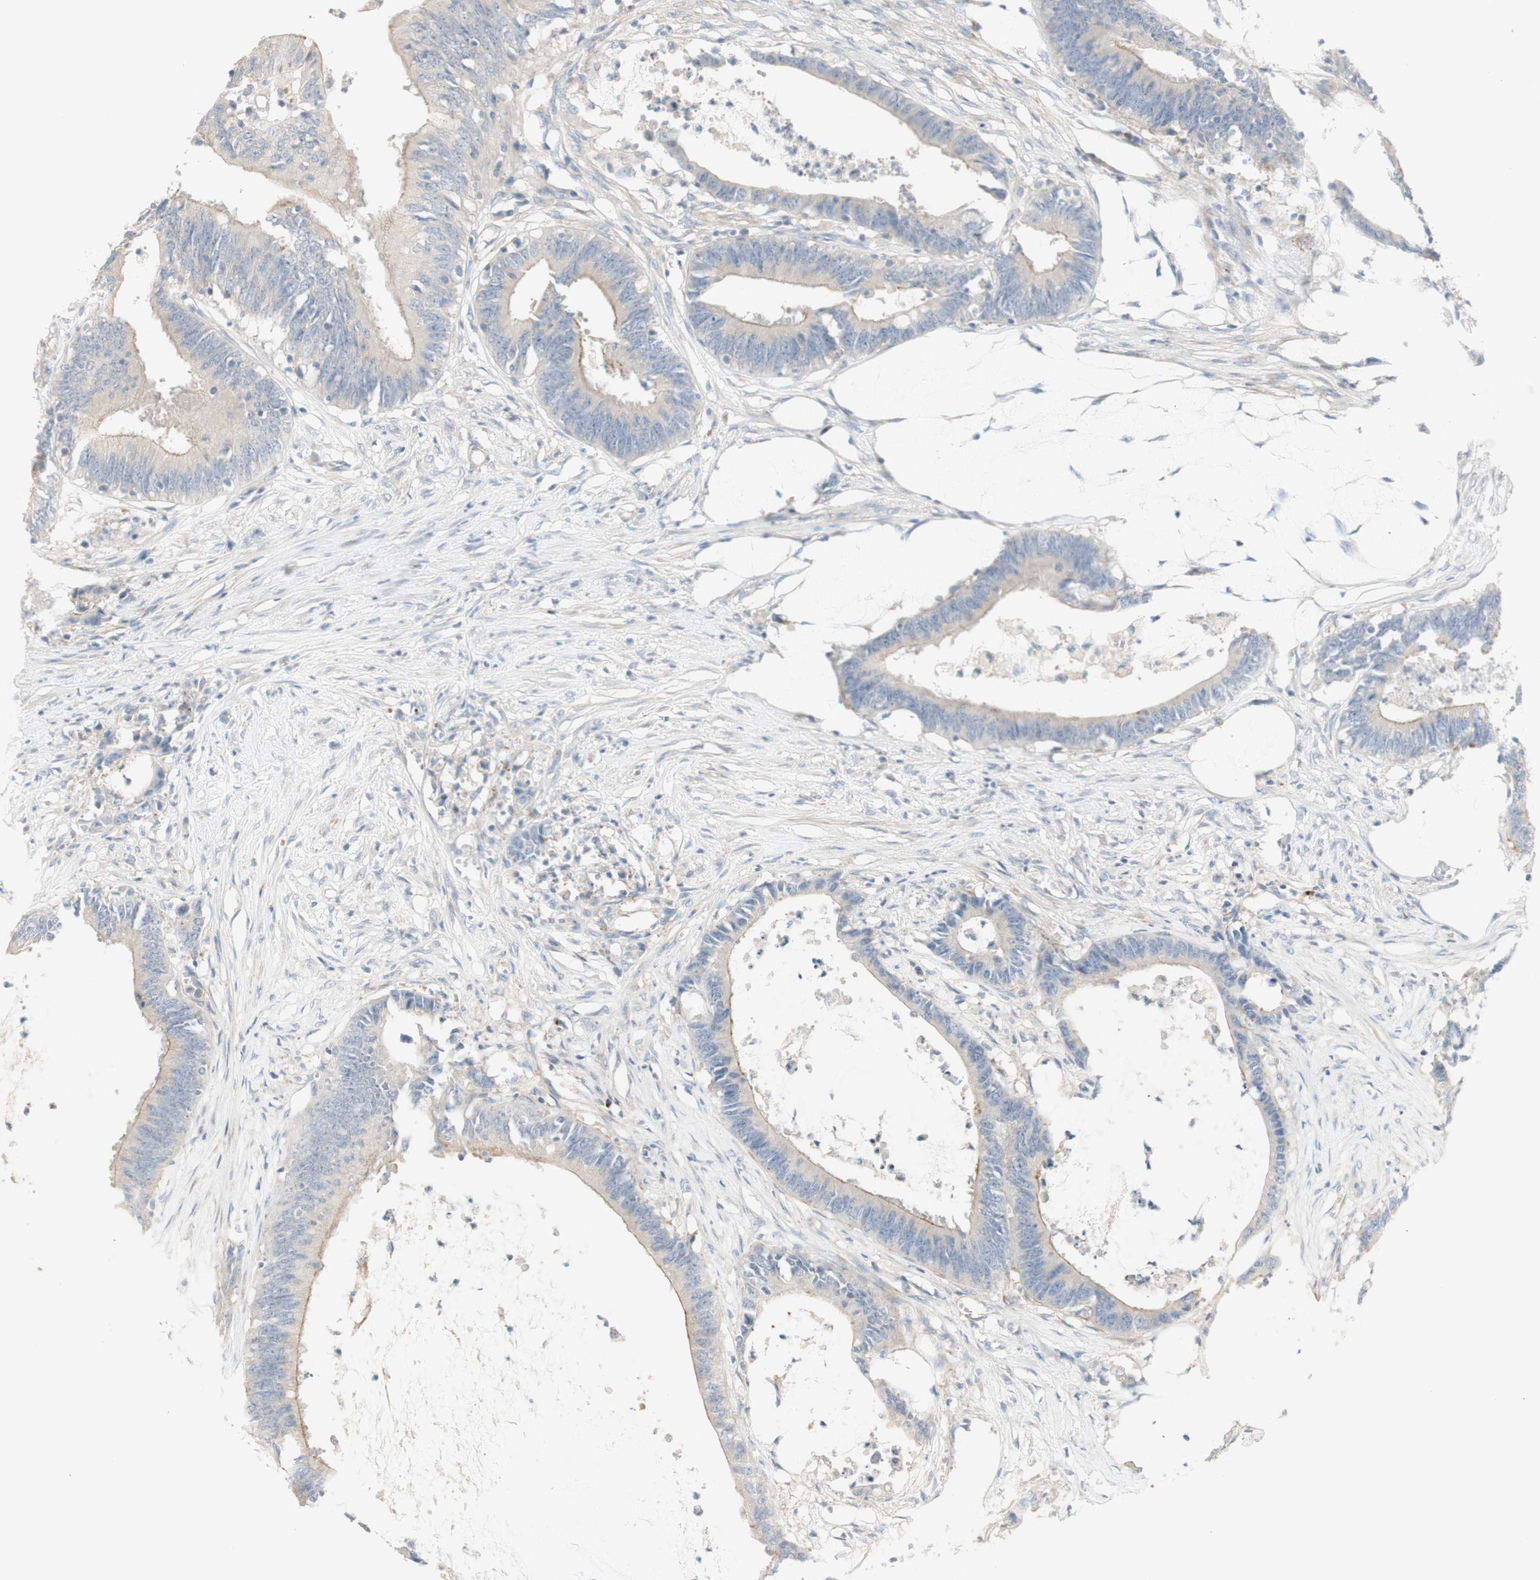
{"staining": {"intensity": "weak", "quantity": ">75%", "location": "cytoplasmic/membranous"}, "tissue": "colorectal cancer", "cell_type": "Tumor cells", "image_type": "cancer", "snomed": [{"axis": "morphology", "description": "Adenocarcinoma, NOS"}, {"axis": "topography", "description": "Rectum"}], "caption": "Colorectal cancer stained with DAB (3,3'-diaminobenzidine) immunohistochemistry (IHC) reveals low levels of weak cytoplasmic/membranous positivity in approximately >75% of tumor cells.", "gene": "MANEA", "patient": {"sex": "female", "age": 66}}